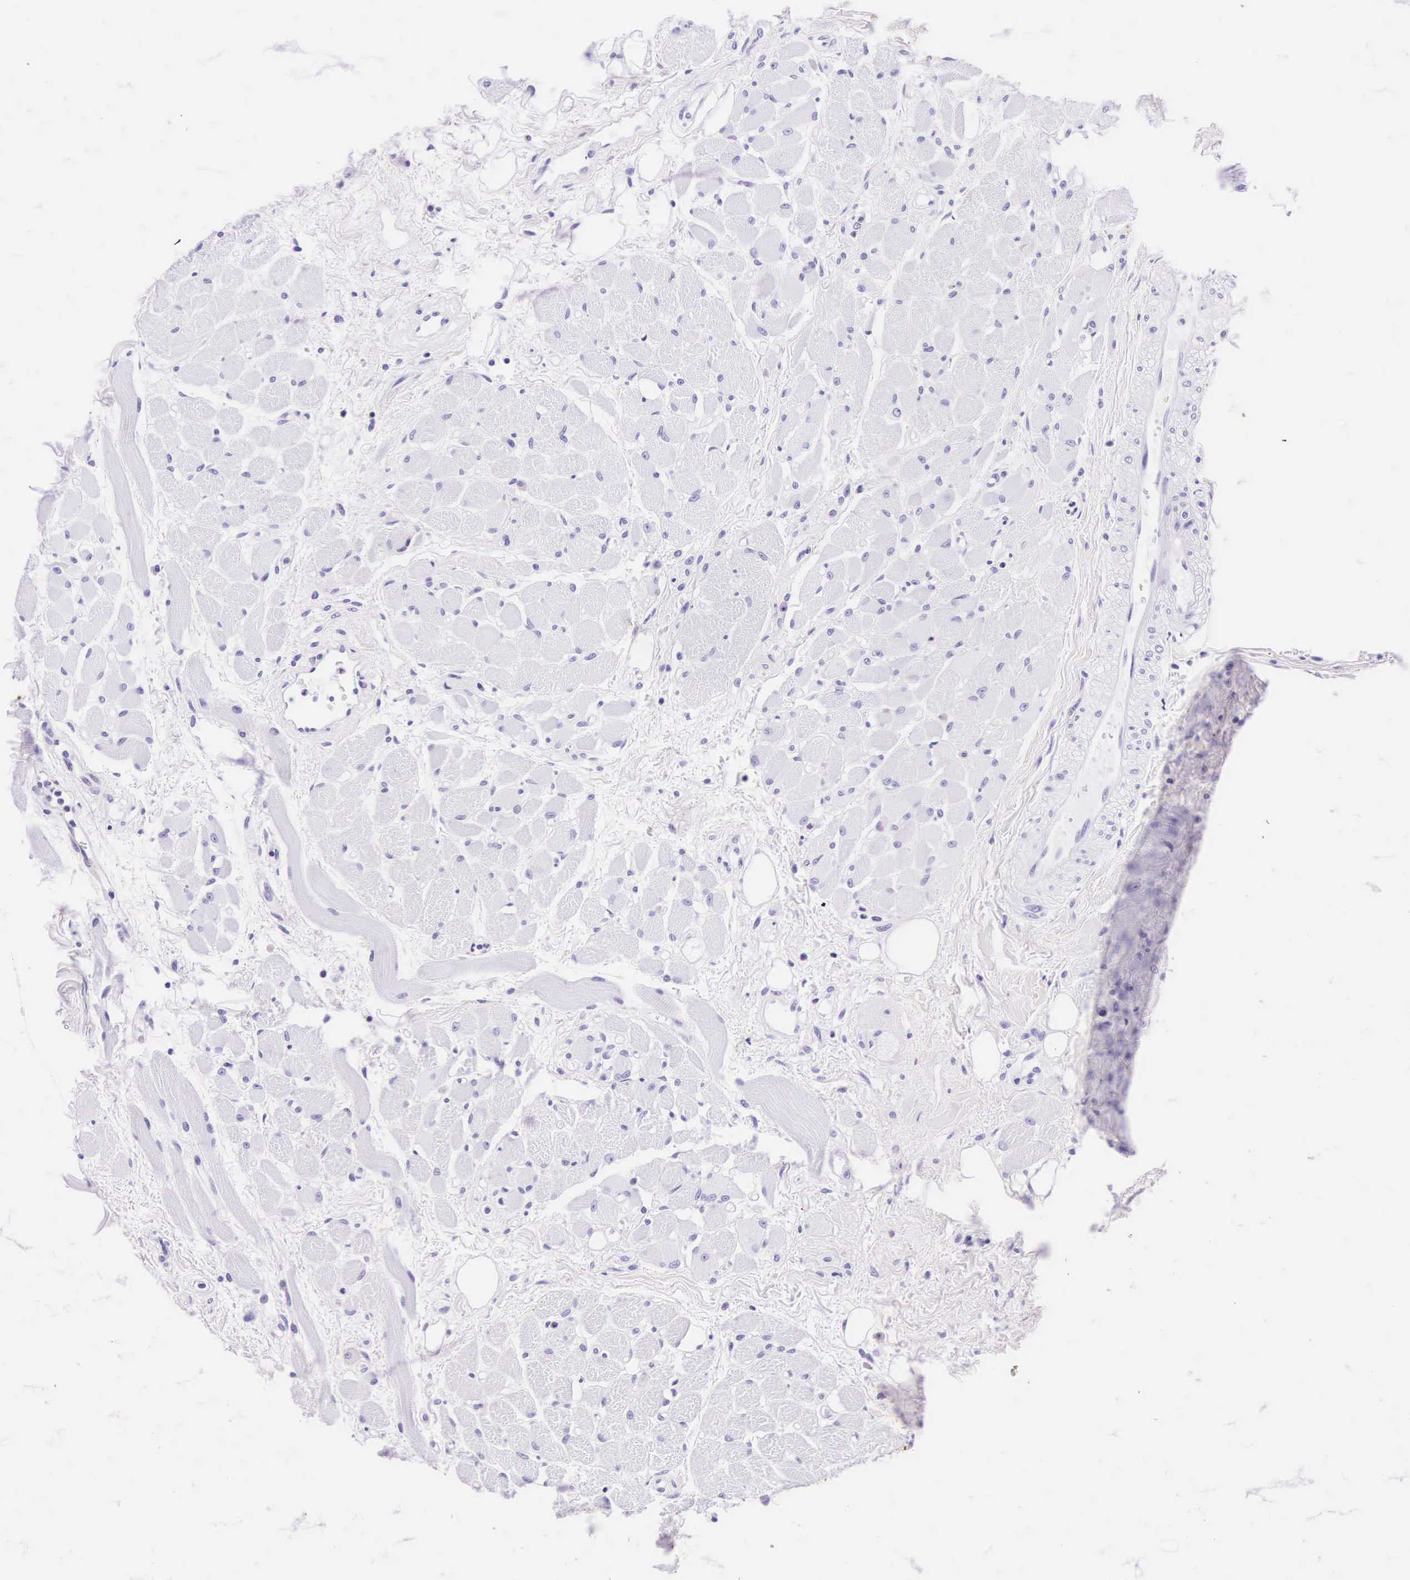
{"staining": {"intensity": "negative", "quantity": "none", "location": "none"}, "tissue": "oral mucosa", "cell_type": "Squamous epithelial cells", "image_type": "normal", "snomed": [{"axis": "morphology", "description": "Normal tissue, NOS"}, {"axis": "topography", "description": "Oral tissue"}], "caption": "Benign oral mucosa was stained to show a protein in brown. There is no significant staining in squamous epithelial cells.", "gene": "KRT18", "patient": {"sex": "male", "age": 54}}